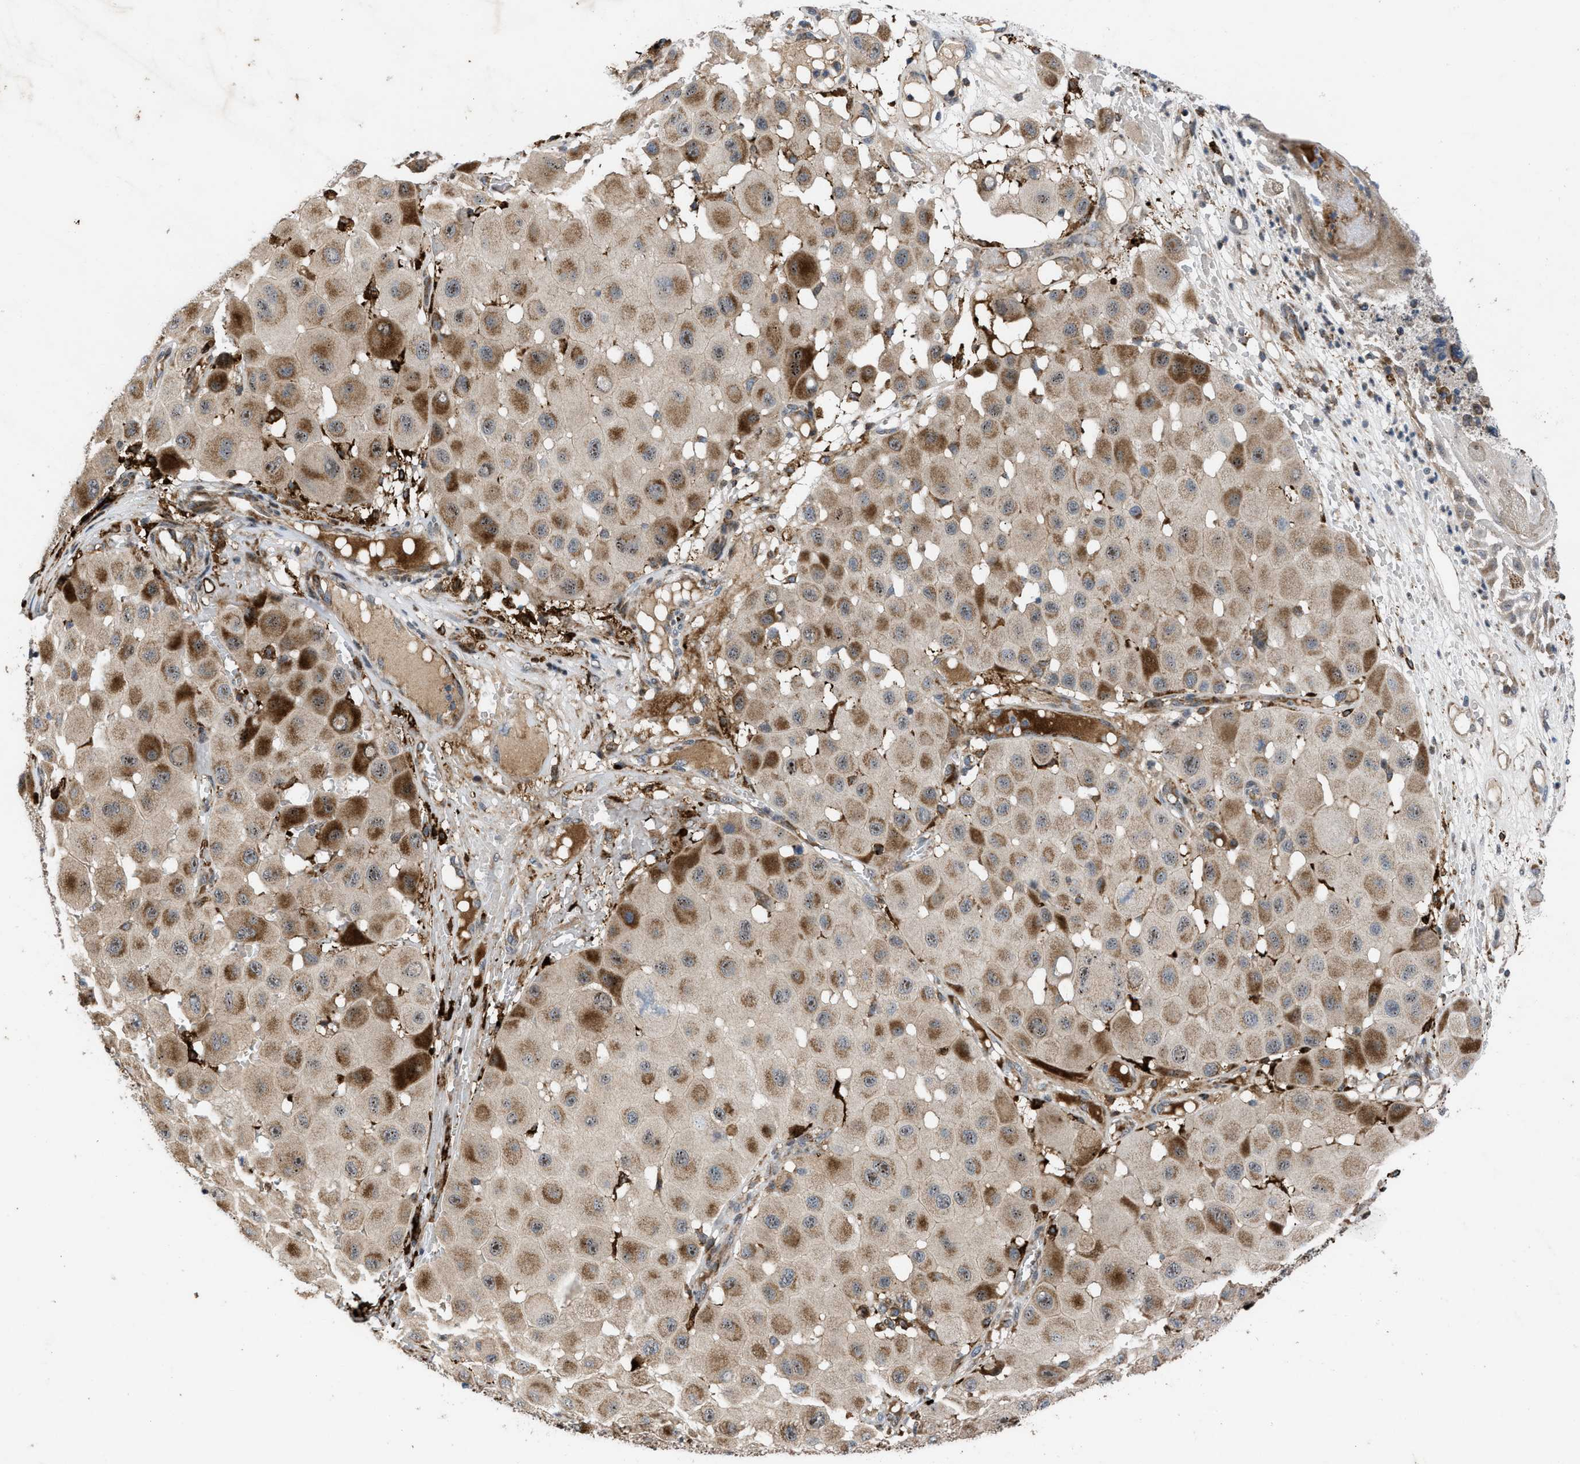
{"staining": {"intensity": "weak", "quantity": ">75%", "location": "cytoplasmic/membranous"}, "tissue": "melanoma", "cell_type": "Tumor cells", "image_type": "cancer", "snomed": [{"axis": "morphology", "description": "Malignant melanoma, NOS"}, {"axis": "topography", "description": "Skin"}], "caption": "Human malignant melanoma stained with a protein marker displays weak staining in tumor cells.", "gene": "AP3M2", "patient": {"sex": "female", "age": 81}}